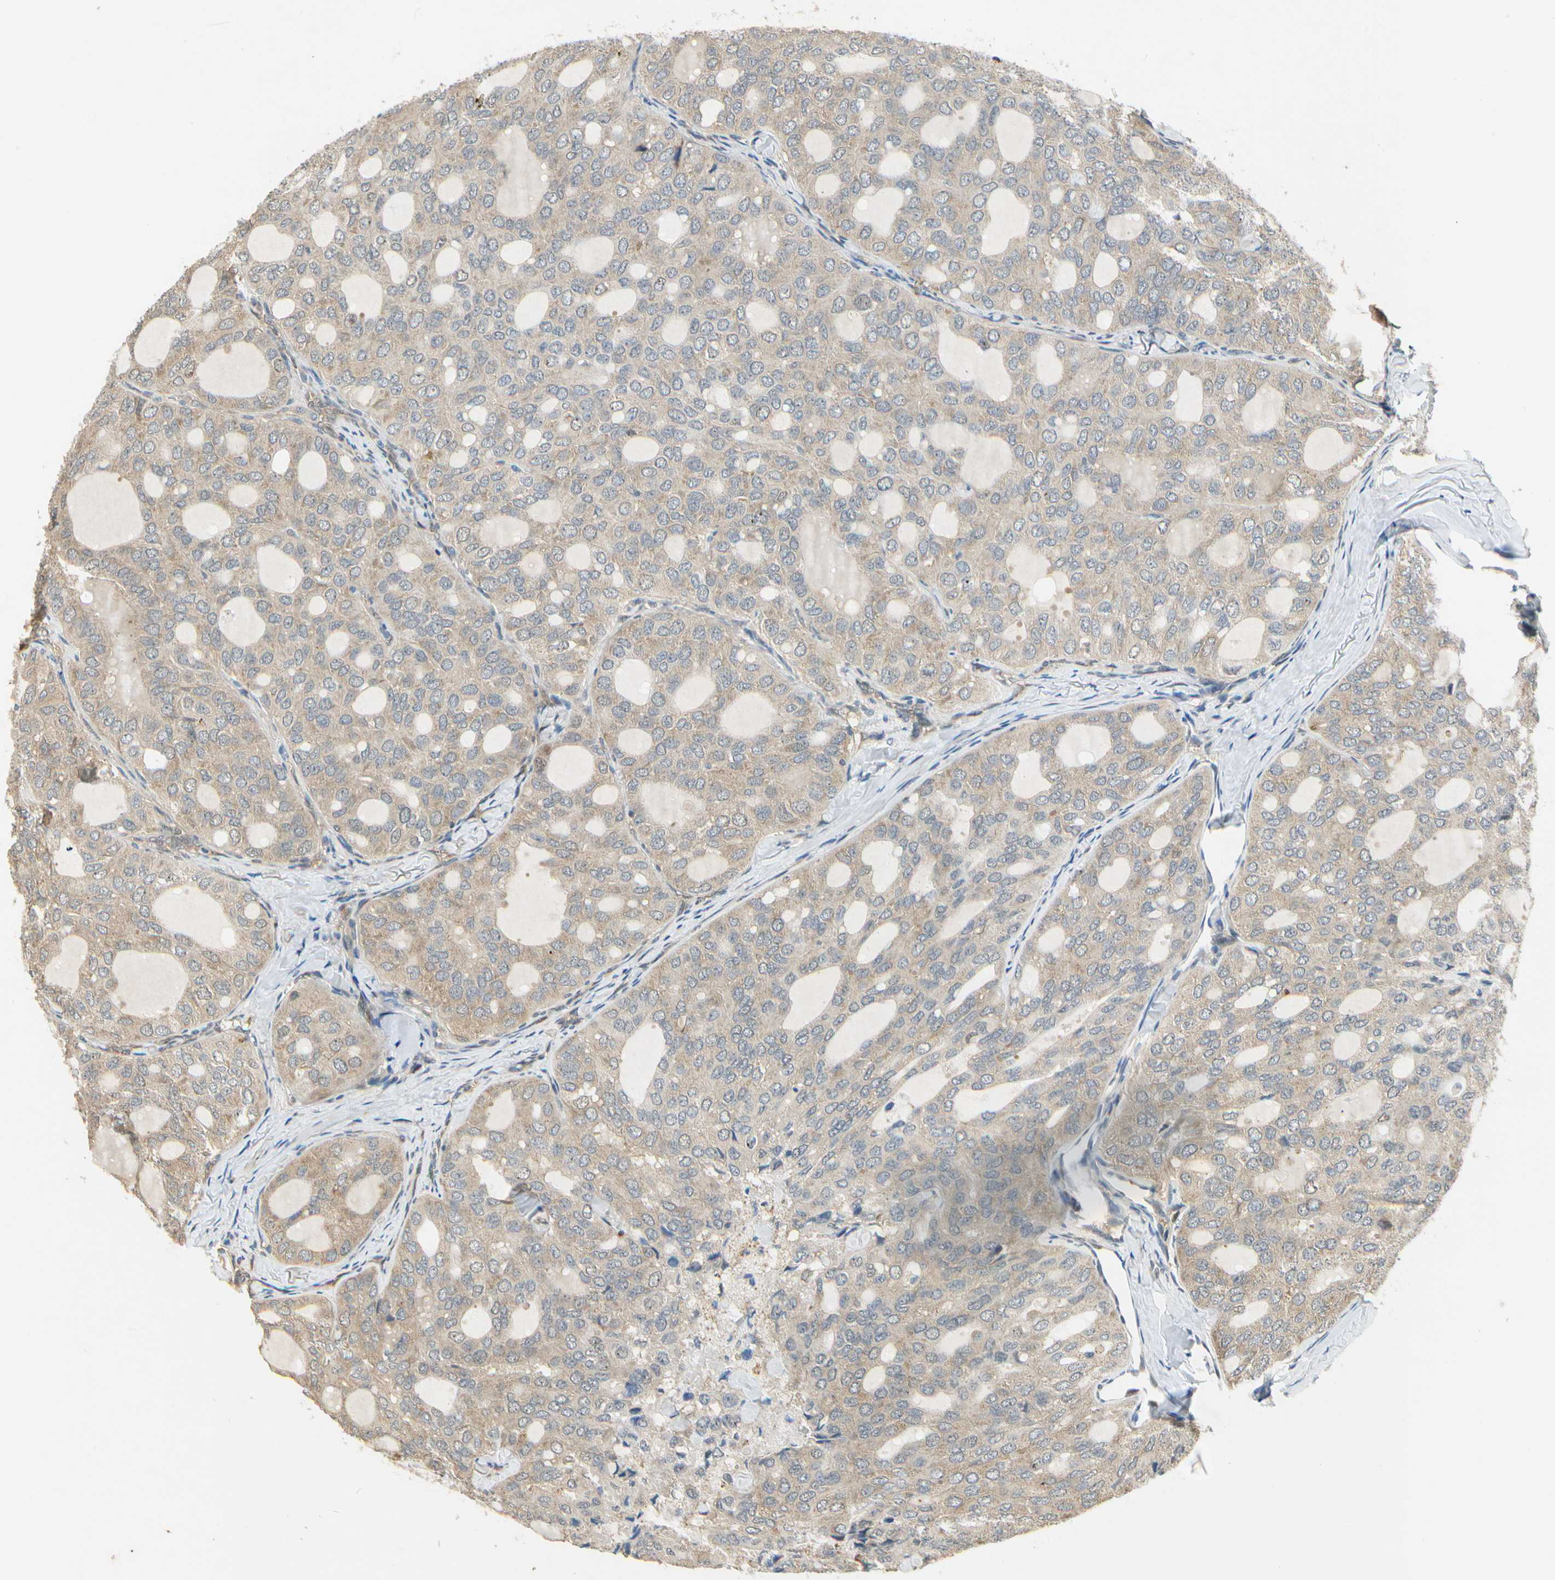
{"staining": {"intensity": "weak", "quantity": ">75%", "location": "cytoplasmic/membranous"}, "tissue": "thyroid cancer", "cell_type": "Tumor cells", "image_type": "cancer", "snomed": [{"axis": "morphology", "description": "Follicular adenoma carcinoma, NOS"}, {"axis": "topography", "description": "Thyroid gland"}], "caption": "Immunohistochemical staining of human thyroid cancer exhibits weak cytoplasmic/membranous protein staining in about >75% of tumor cells. (DAB IHC with brightfield microscopy, high magnification).", "gene": "EIF1AX", "patient": {"sex": "male", "age": 75}}